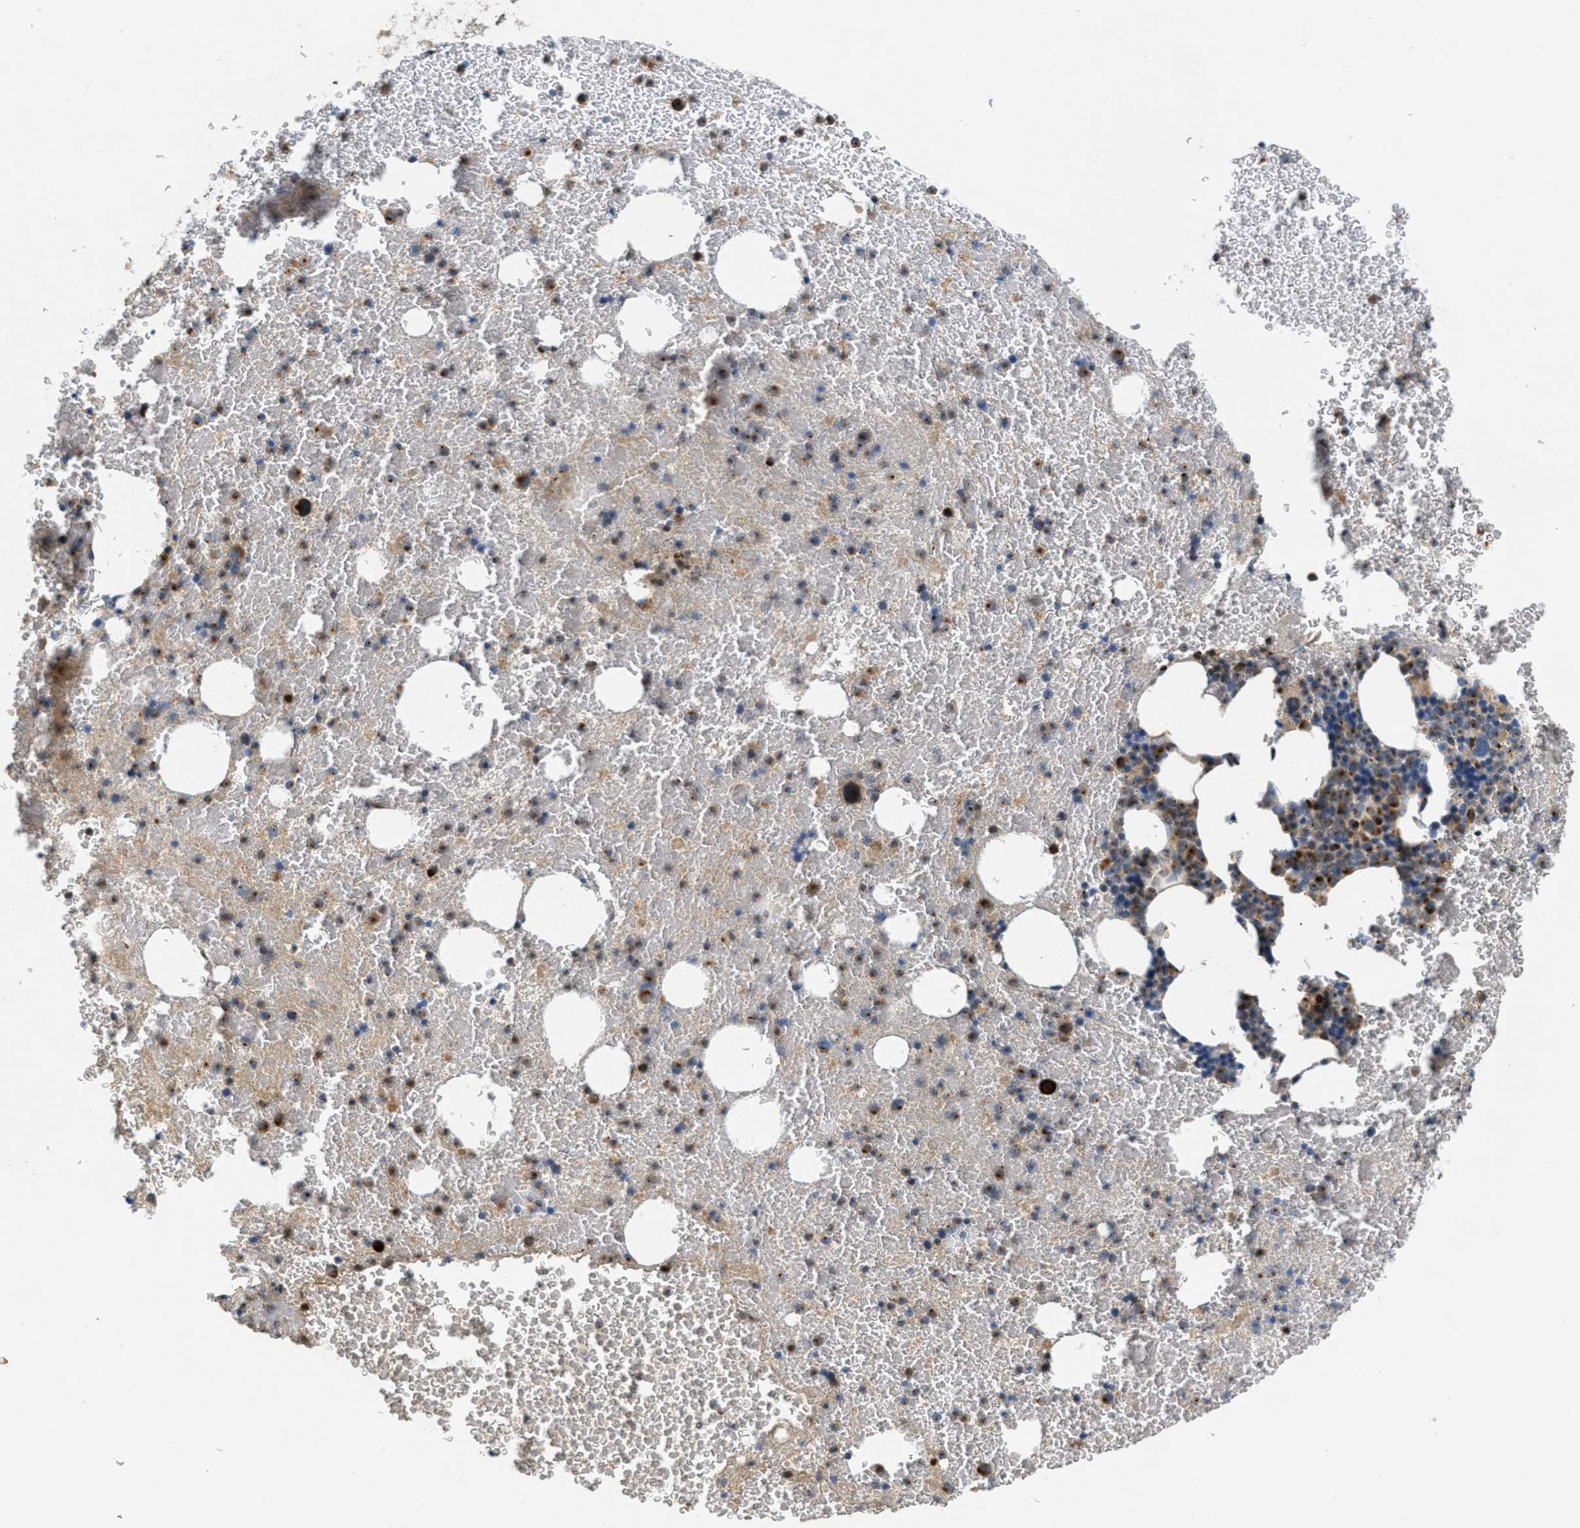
{"staining": {"intensity": "moderate", "quantity": ">75%", "location": "cytoplasmic/membranous"}, "tissue": "bone marrow", "cell_type": "Hematopoietic cells", "image_type": "normal", "snomed": [{"axis": "morphology", "description": "Normal tissue, NOS"}, {"axis": "morphology", "description": "Inflammation, NOS"}, {"axis": "topography", "description": "Bone marrow"}], "caption": "The histopathology image demonstrates staining of benign bone marrow, revealing moderate cytoplasmic/membranous protein staining (brown color) within hematopoietic cells.", "gene": "ZFPL1", "patient": {"sex": "male", "age": 47}}